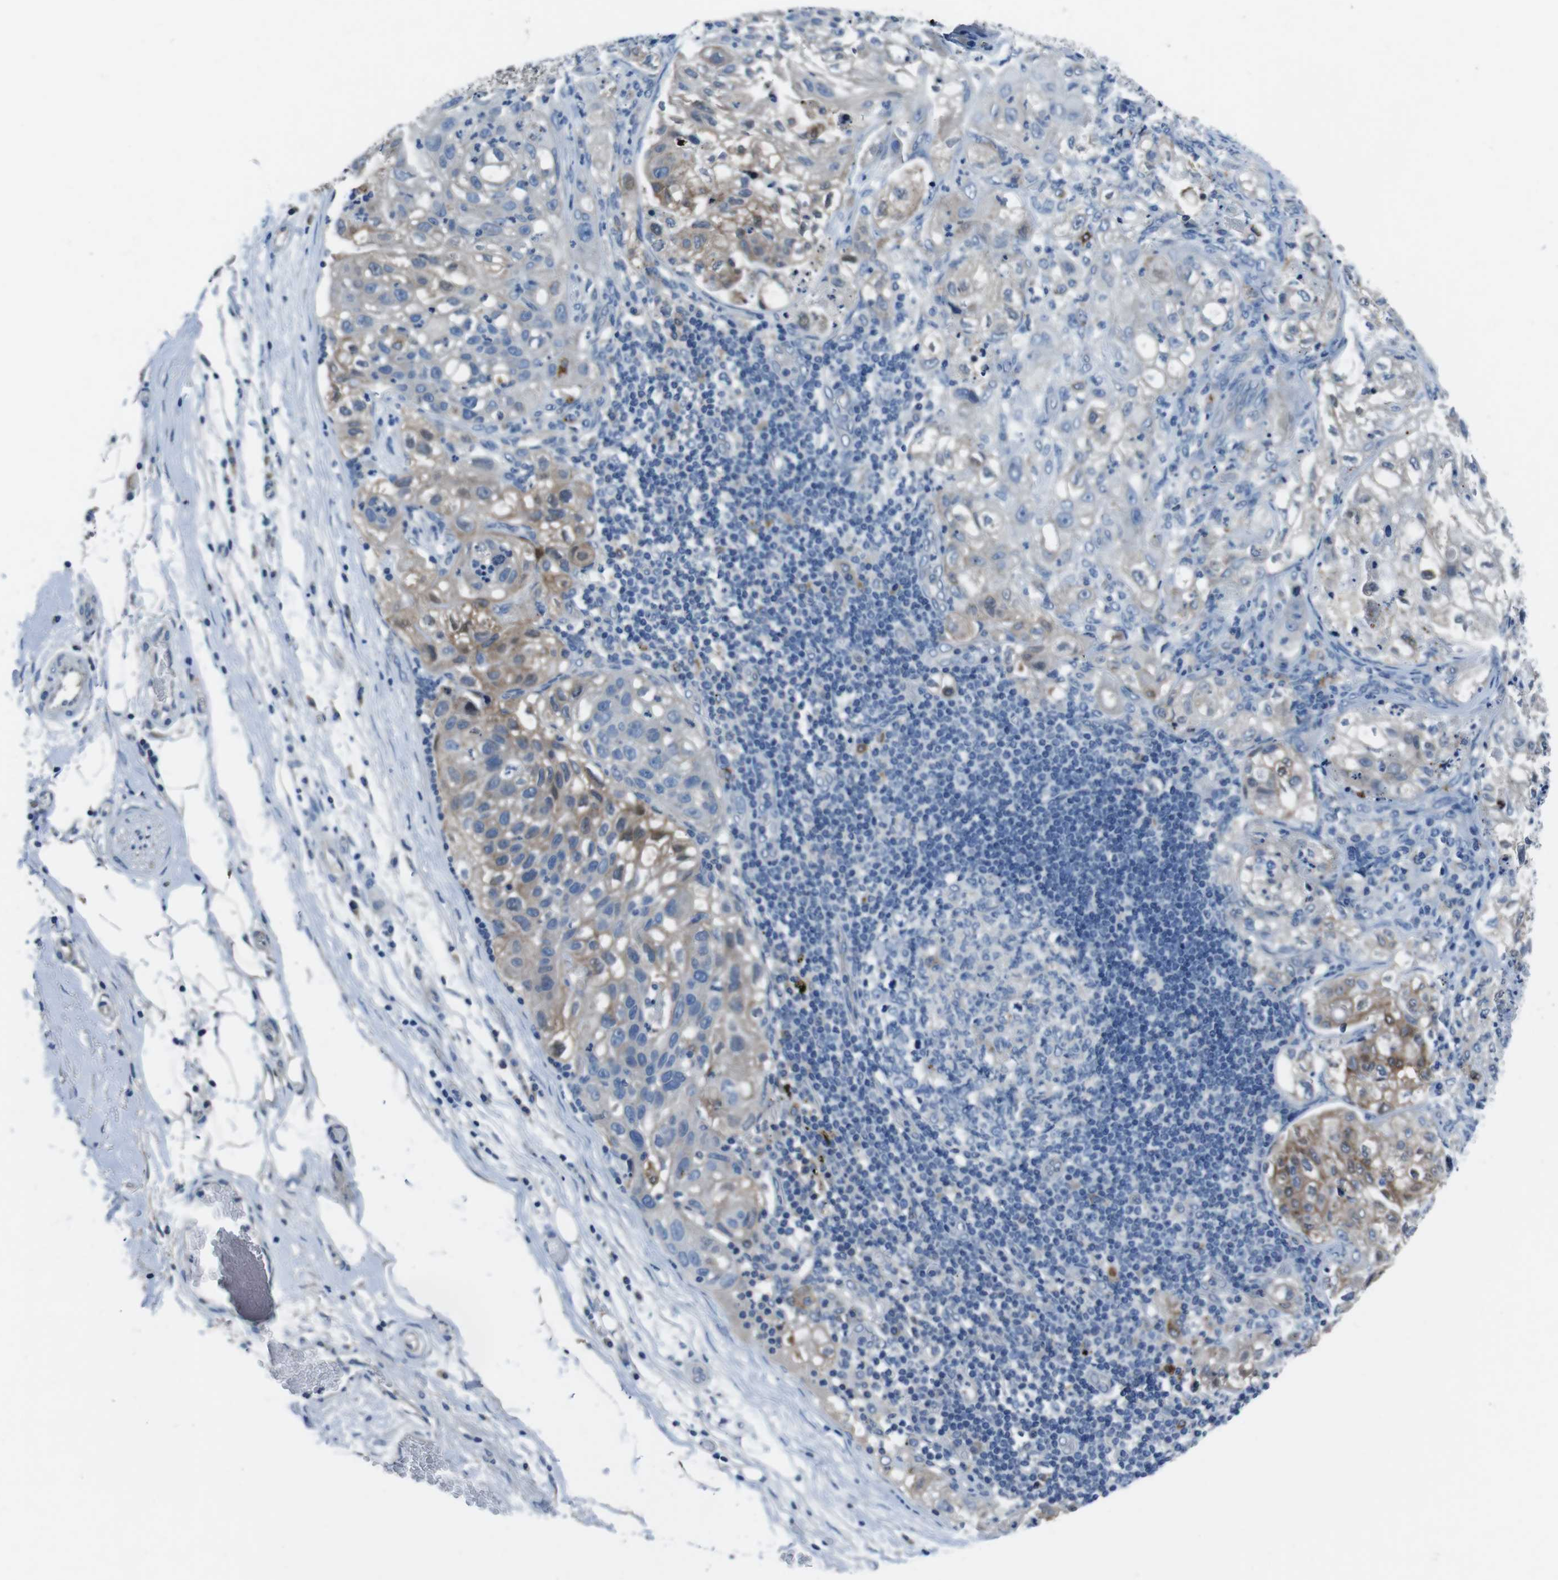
{"staining": {"intensity": "moderate", "quantity": "25%-75%", "location": "cytoplasmic/membranous"}, "tissue": "lung cancer", "cell_type": "Tumor cells", "image_type": "cancer", "snomed": [{"axis": "morphology", "description": "Inflammation, NOS"}, {"axis": "morphology", "description": "Squamous cell carcinoma, NOS"}, {"axis": "topography", "description": "Lymph node"}, {"axis": "topography", "description": "Soft tissue"}, {"axis": "topography", "description": "Lung"}], "caption": "Moderate cytoplasmic/membranous protein positivity is seen in approximately 25%-75% of tumor cells in lung cancer.", "gene": "TULP3", "patient": {"sex": "male", "age": 66}}